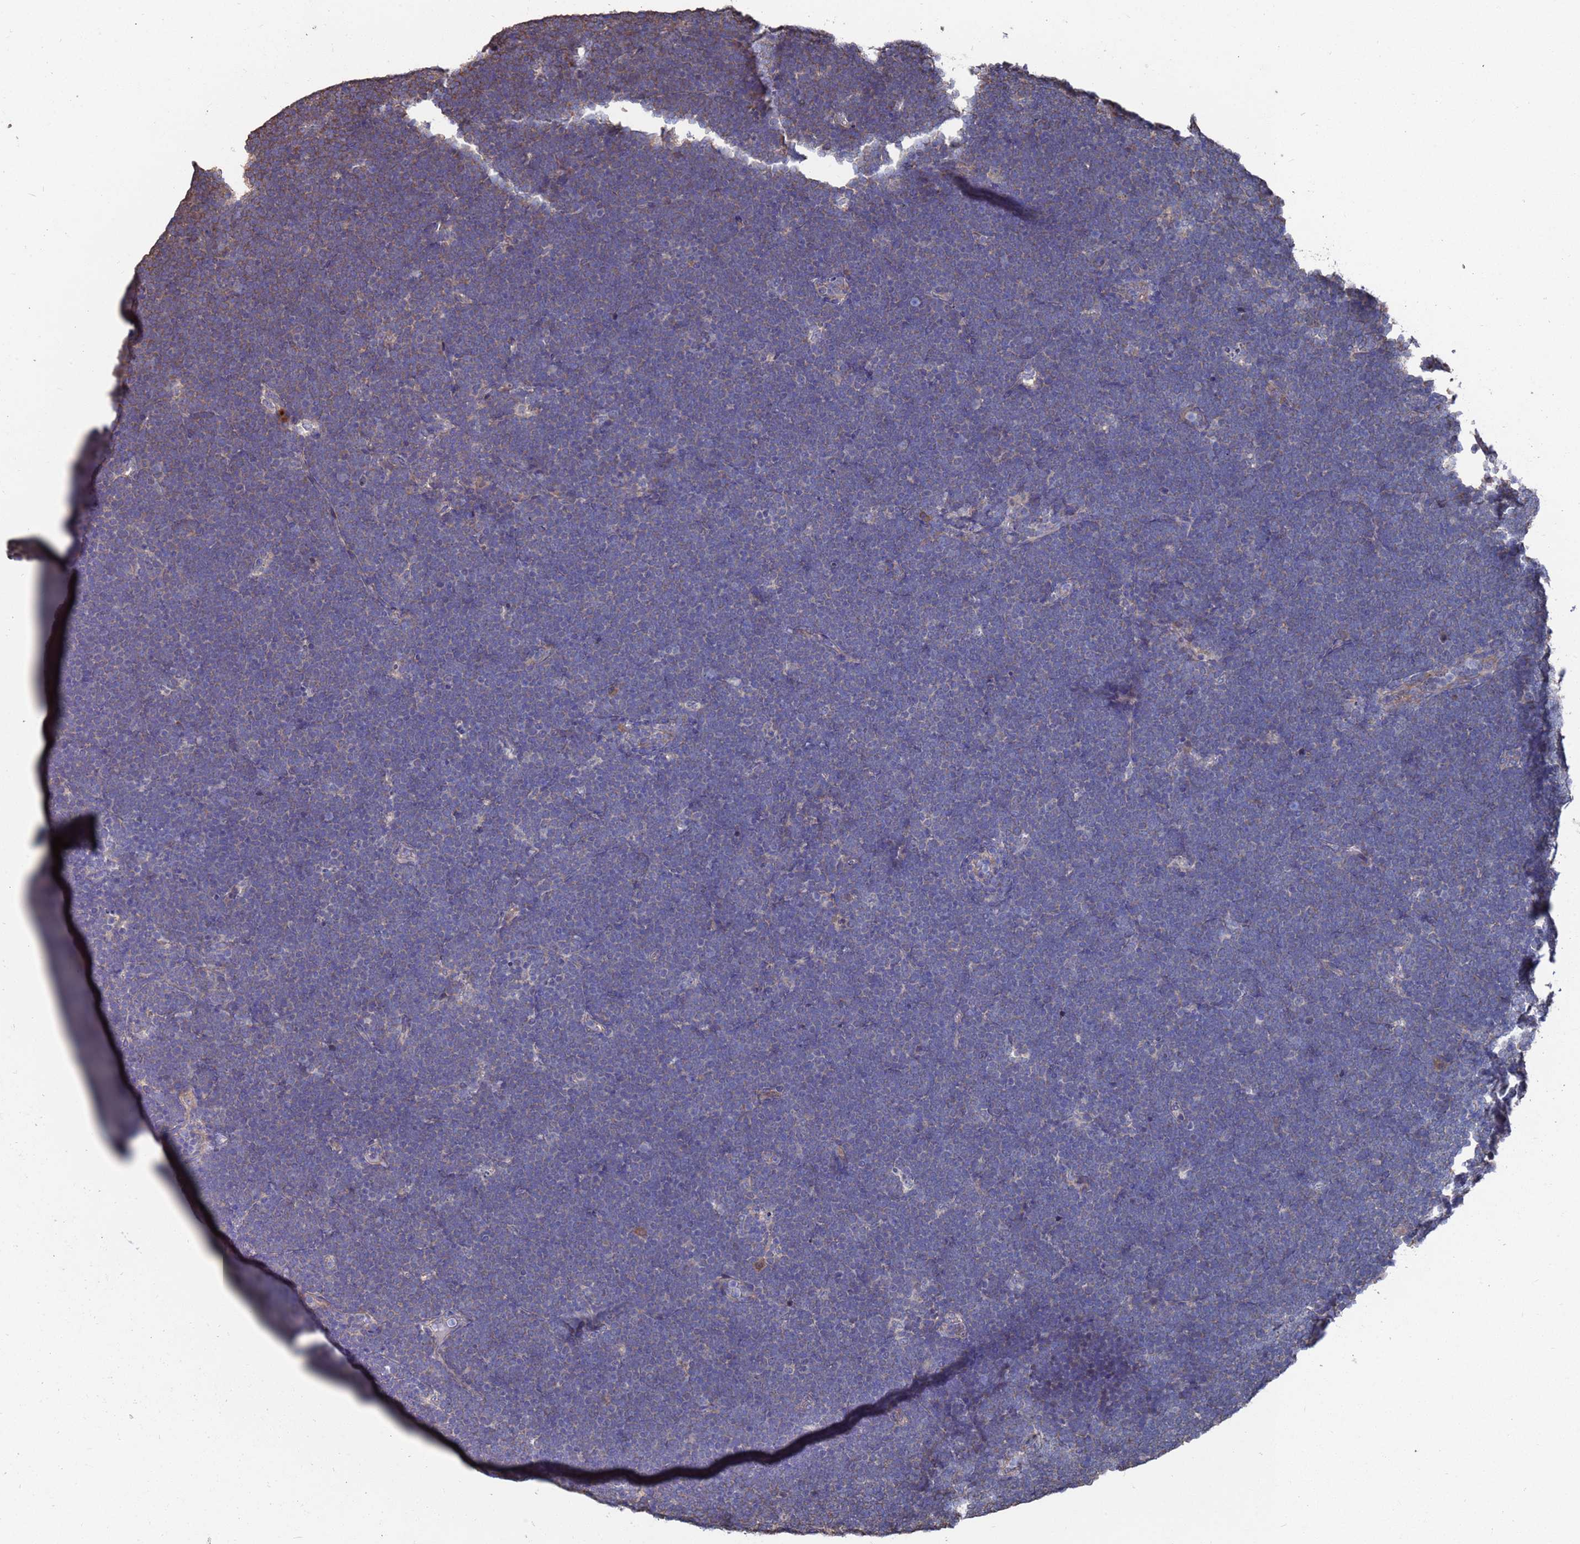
{"staining": {"intensity": "weak", "quantity": "<25%", "location": "cytoplasmic/membranous"}, "tissue": "lymphoma", "cell_type": "Tumor cells", "image_type": "cancer", "snomed": [{"axis": "morphology", "description": "Malignant lymphoma, non-Hodgkin's type, High grade"}, {"axis": "topography", "description": "Lymph node"}], "caption": "This is an immunohistochemistry (IHC) image of high-grade malignant lymphoma, non-Hodgkin's type. There is no staining in tumor cells.", "gene": "CFAP119", "patient": {"sex": "male", "age": 13}}